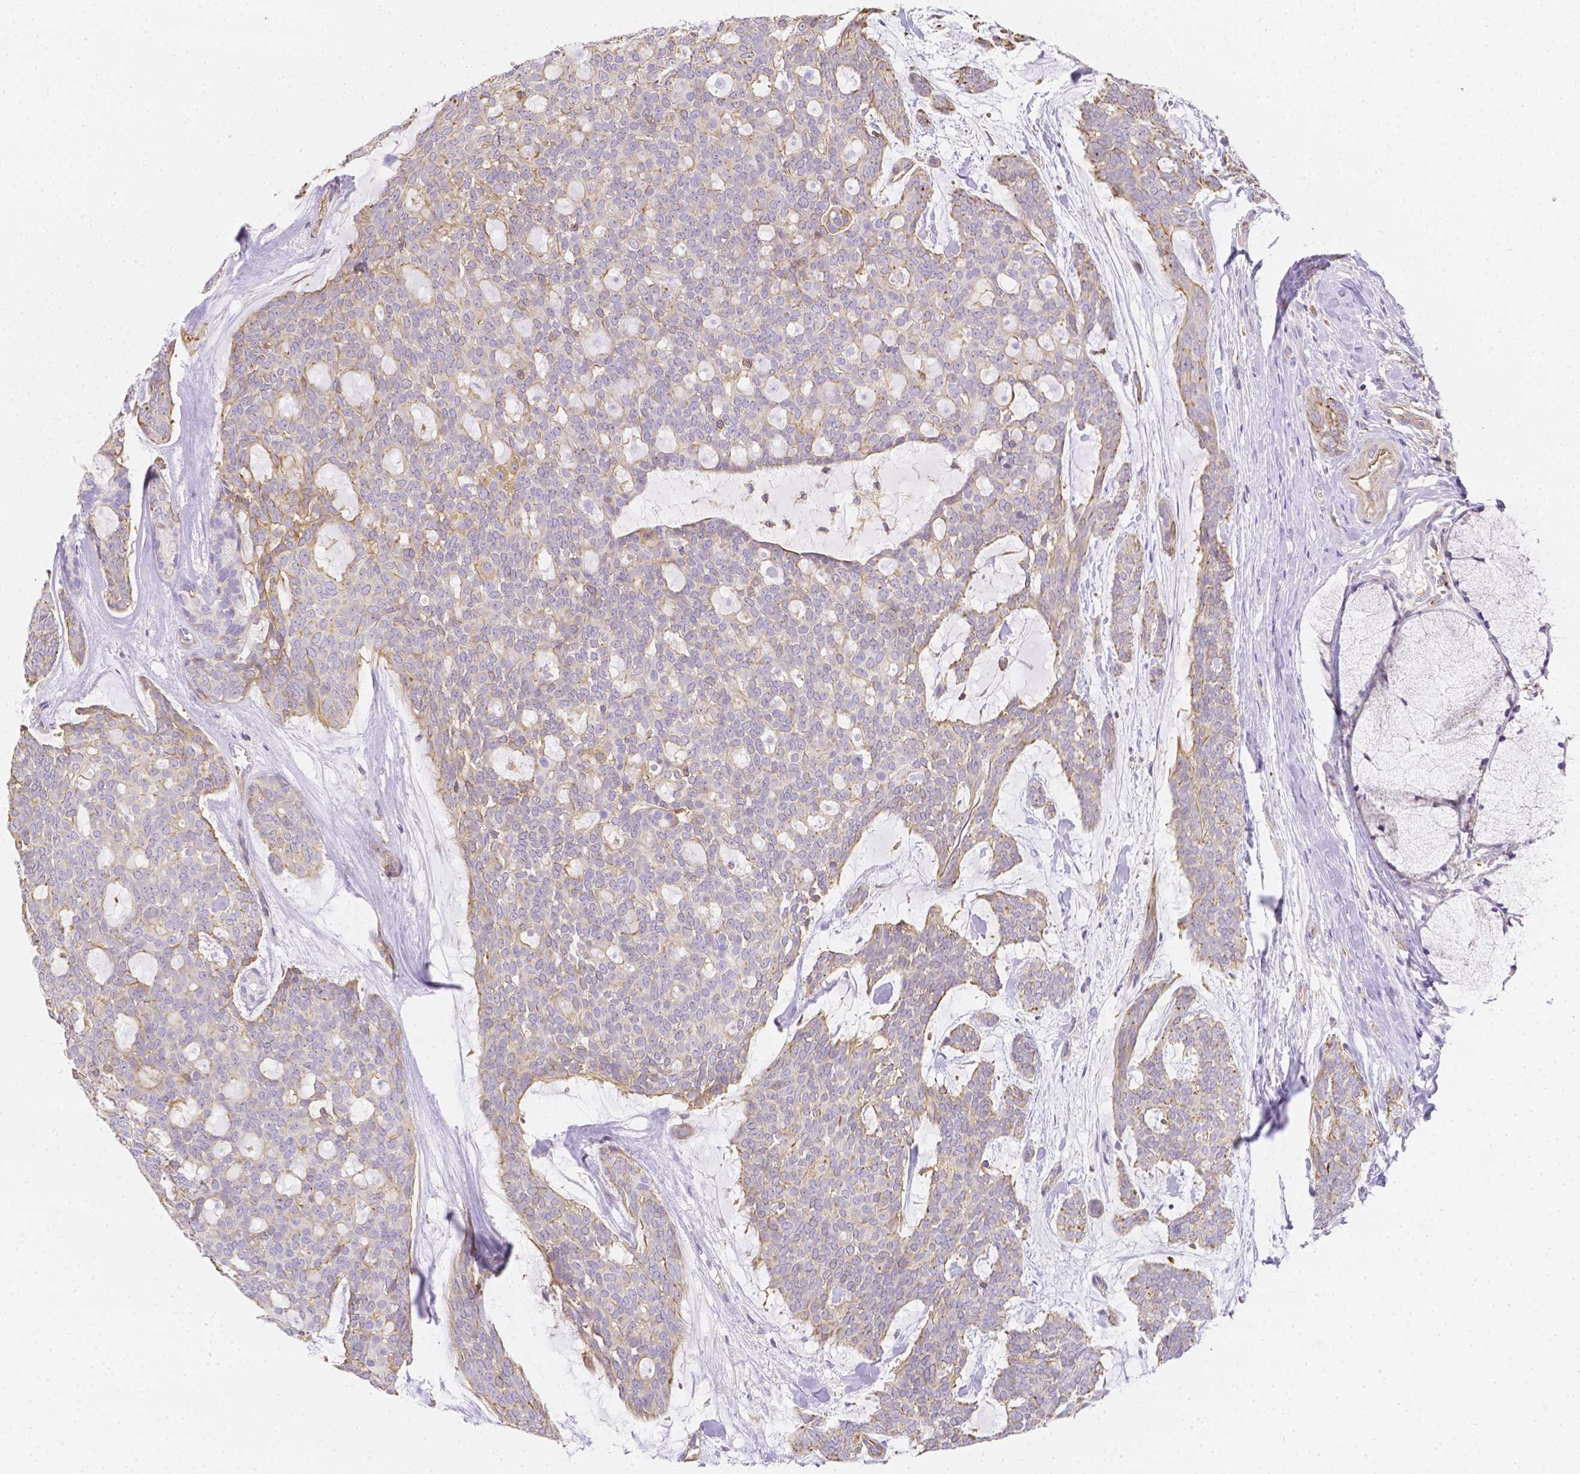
{"staining": {"intensity": "weak", "quantity": "25%-75%", "location": "cytoplasmic/membranous"}, "tissue": "head and neck cancer", "cell_type": "Tumor cells", "image_type": "cancer", "snomed": [{"axis": "morphology", "description": "Adenocarcinoma, NOS"}, {"axis": "topography", "description": "Head-Neck"}], "caption": "IHC photomicrograph of head and neck cancer (adenocarcinoma) stained for a protein (brown), which exhibits low levels of weak cytoplasmic/membranous staining in about 25%-75% of tumor cells.", "gene": "ASAH2", "patient": {"sex": "male", "age": 66}}